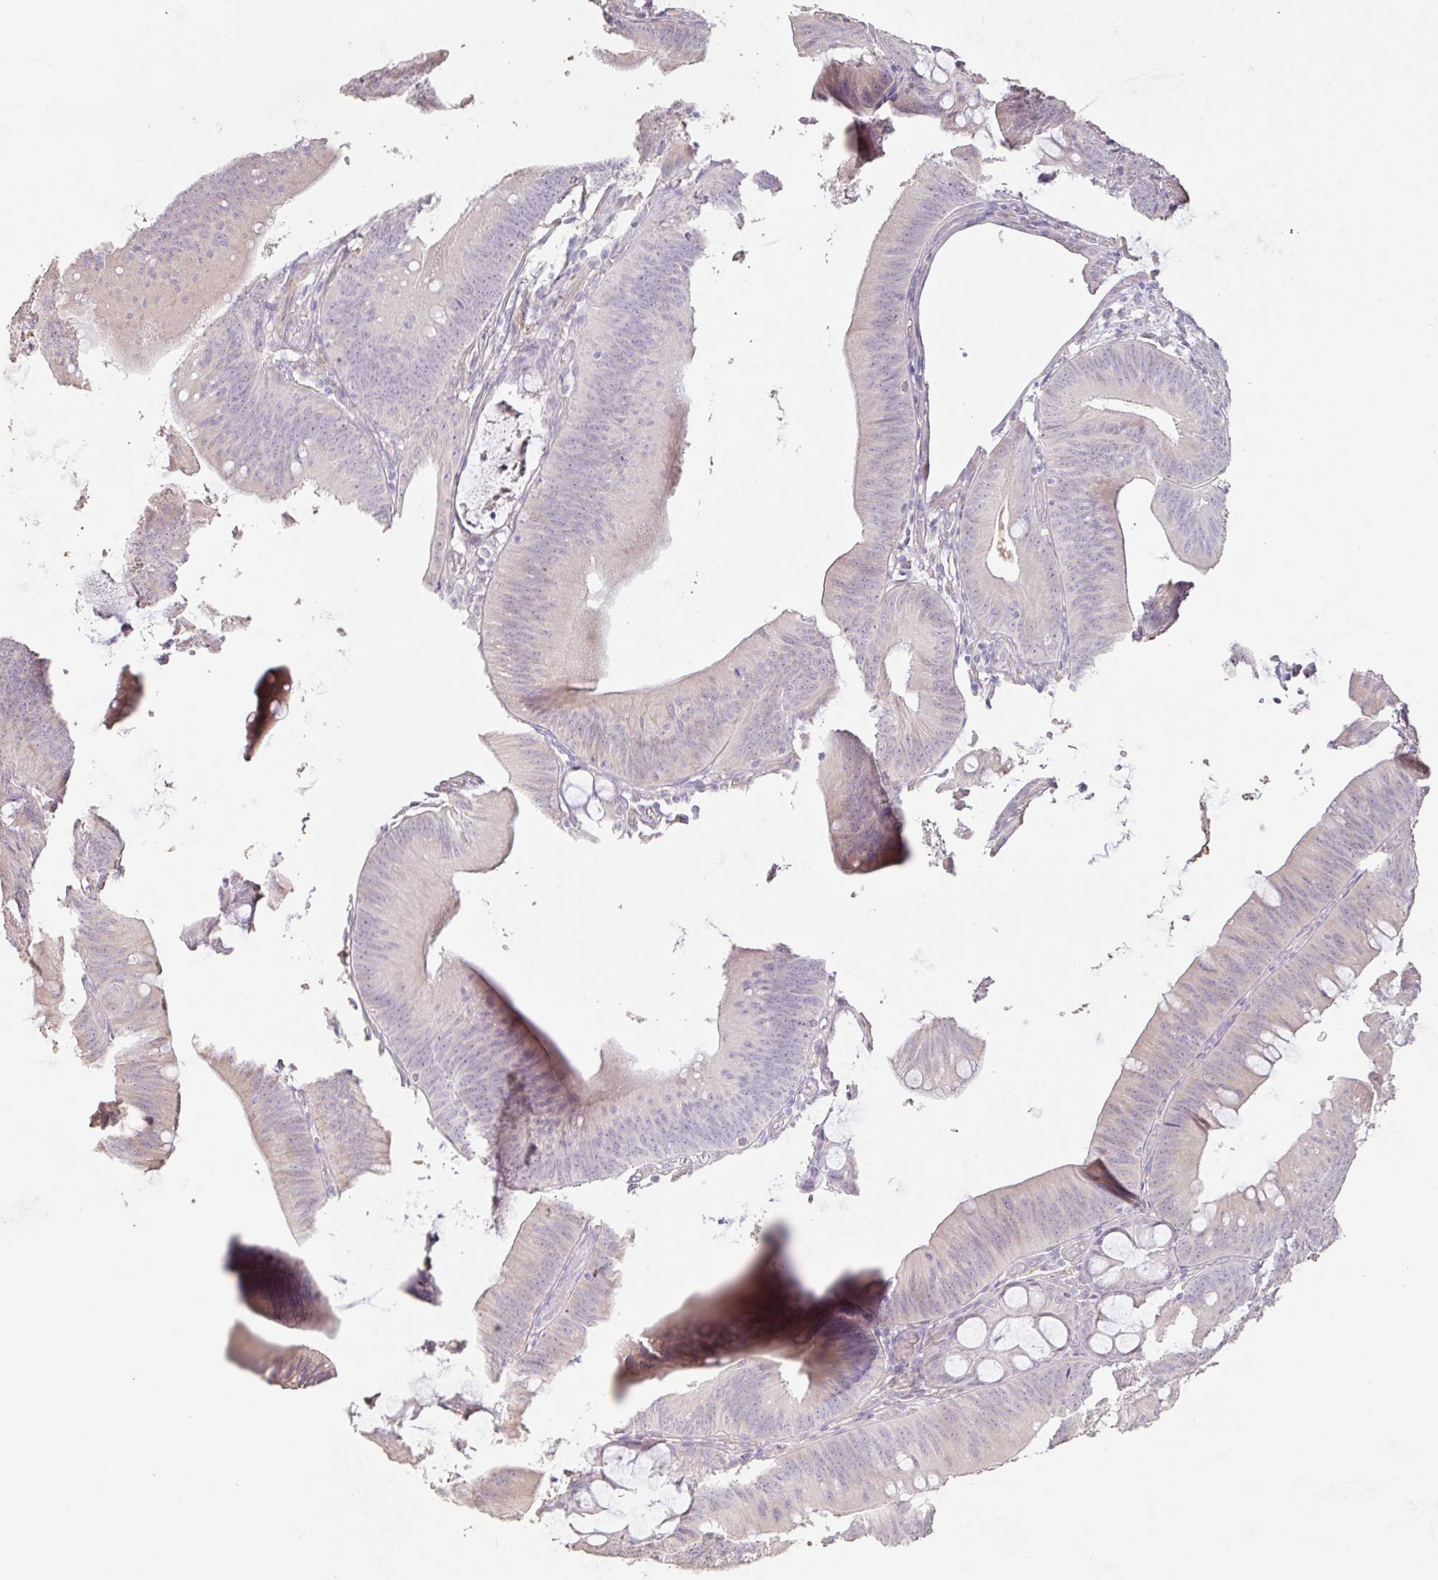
{"staining": {"intensity": "weak", "quantity": "<25%", "location": "cytoplasmic/membranous"}, "tissue": "colorectal cancer", "cell_type": "Tumor cells", "image_type": "cancer", "snomed": [{"axis": "morphology", "description": "Adenocarcinoma, NOS"}, {"axis": "topography", "description": "Colon"}], "caption": "This is a image of IHC staining of colorectal cancer, which shows no staining in tumor cells.", "gene": "PYGM", "patient": {"sex": "male", "age": 84}}